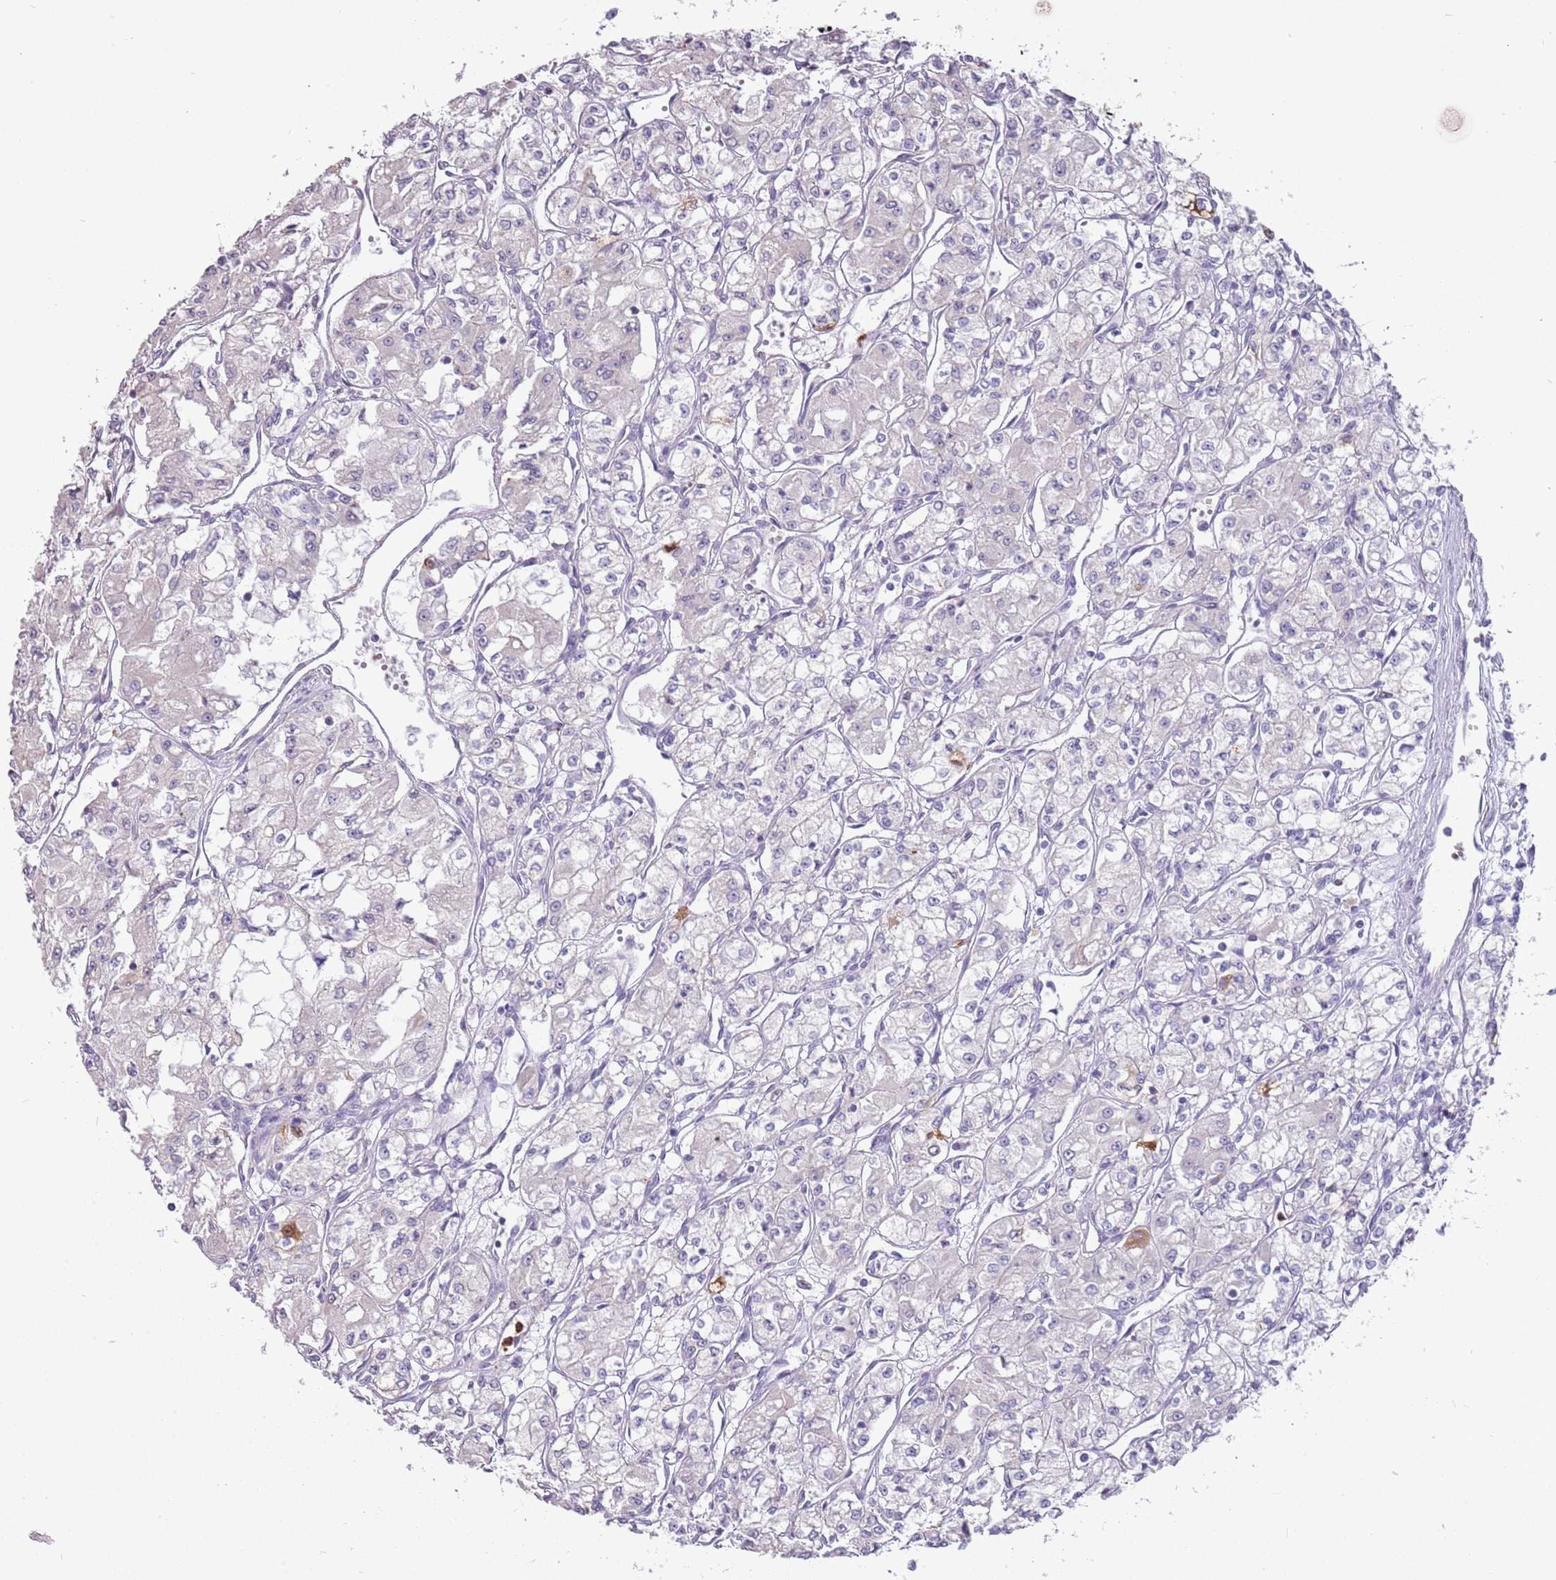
{"staining": {"intensity": "negative", "quantity": "none", "location": "none"}, "tissue": "renal cancer", "cell_type": "Tumor cells", "image_type": "cancer", "snomed": [{"axis": "morphology", "description": "Adenocarcinoma, NOS"}, {"axis": "topography", "description": "Kidney"}], "caption": "Immunohistochemistry (IHC) image of renal cancer stained for a protein (brown), which displays no staining in tumor cells. The staining was performed using DAB to visualize the protein expression in brown, while the nuclei were stained in blue with hematoxylin (Magnification: 20x).", "gene": "P2RY13", "patient": {"sex": "male", "age": 59}}